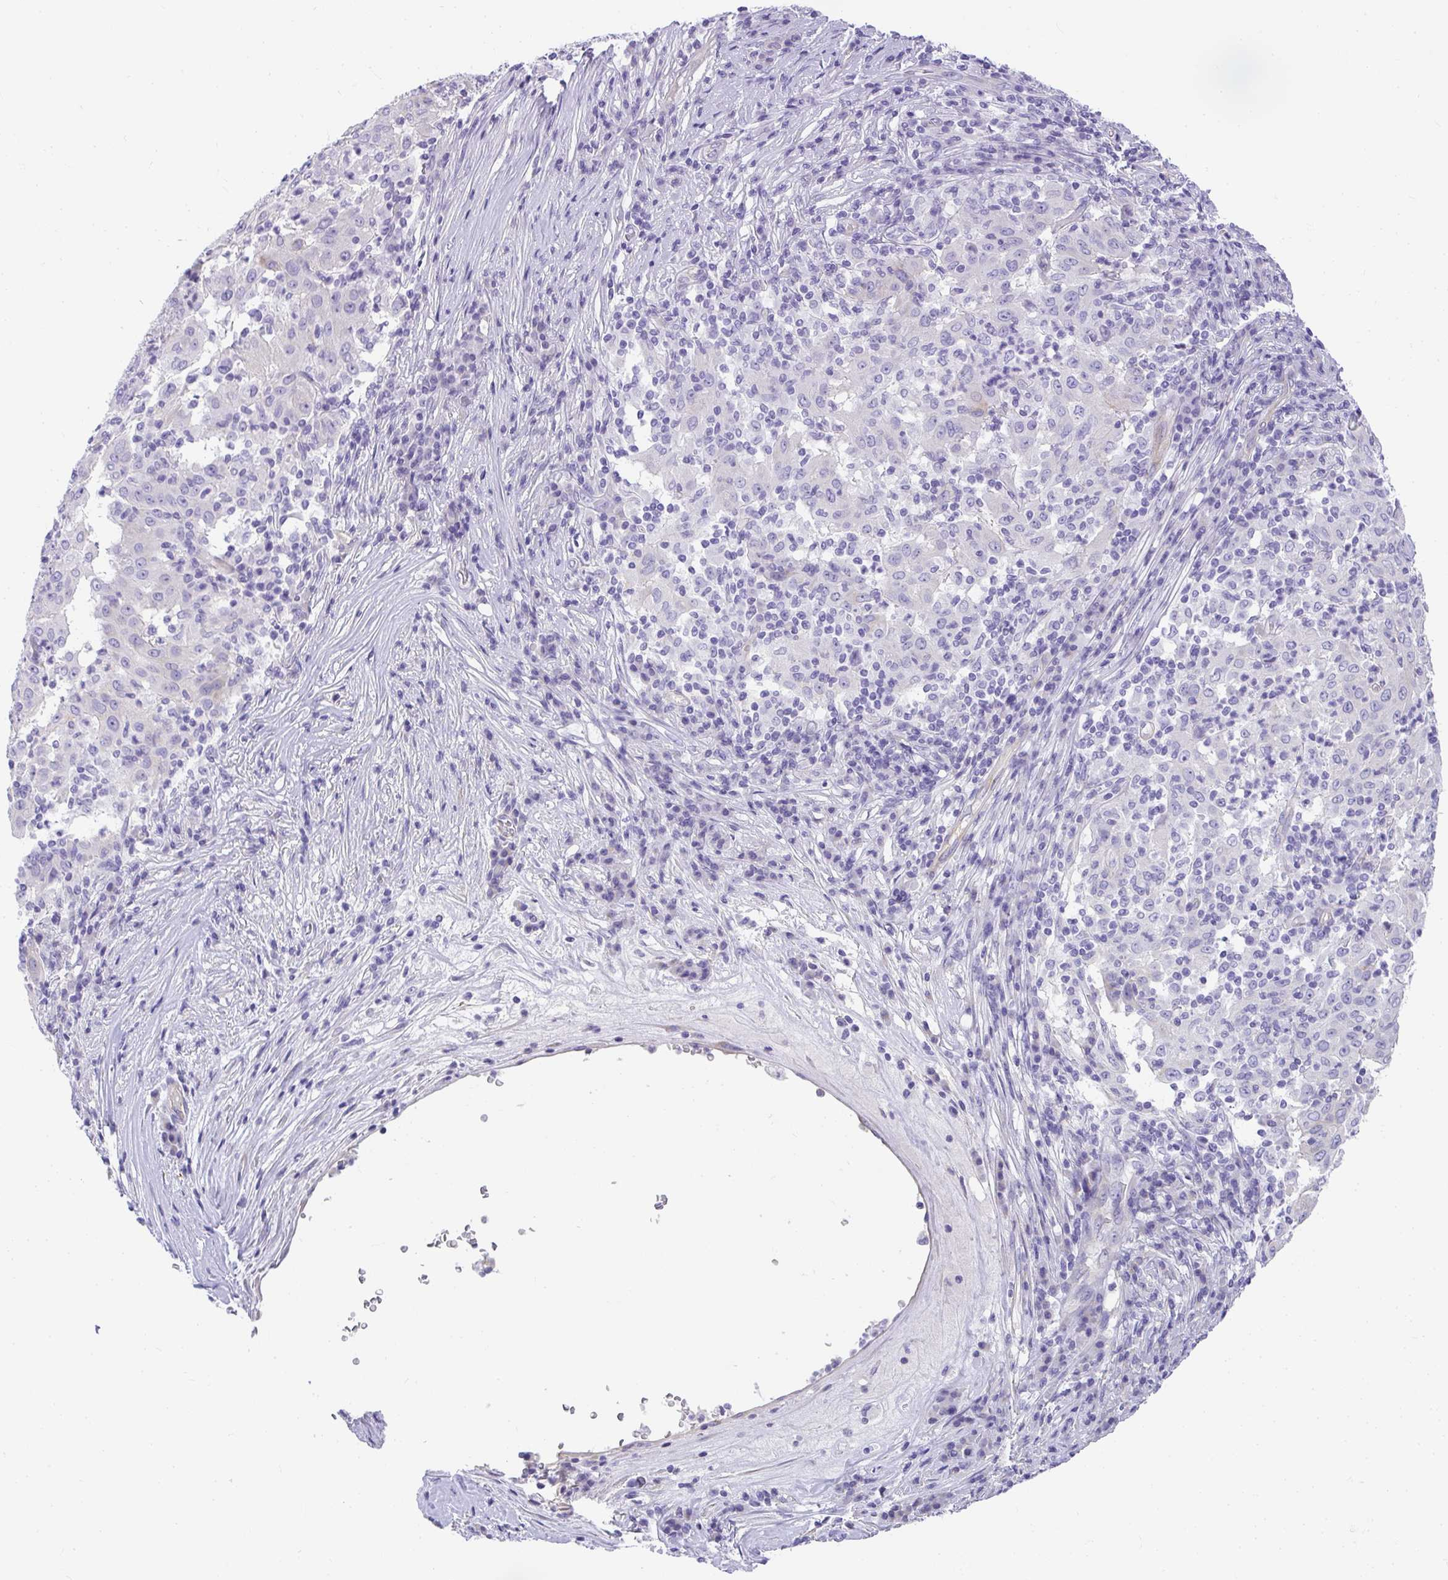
{"staining": {"intensity": "negative", "quantity": "none", "location": "none"}, "tissue": "pancreatic cancer", "cell_type": "Tumor cells", "image_type": "cancer", "snomed": [{"axis": "morphology", "description": "Adenocarcinoma, NOS"}, {"axis": "topography", "description": "Pancreas"}], "caption": "The micrograph demonstrates no staining of tumor cells in pancreatic adenocarcinoma.", "gene": "PLPPR3", "patient": {"sex": "male", "age": 63}}